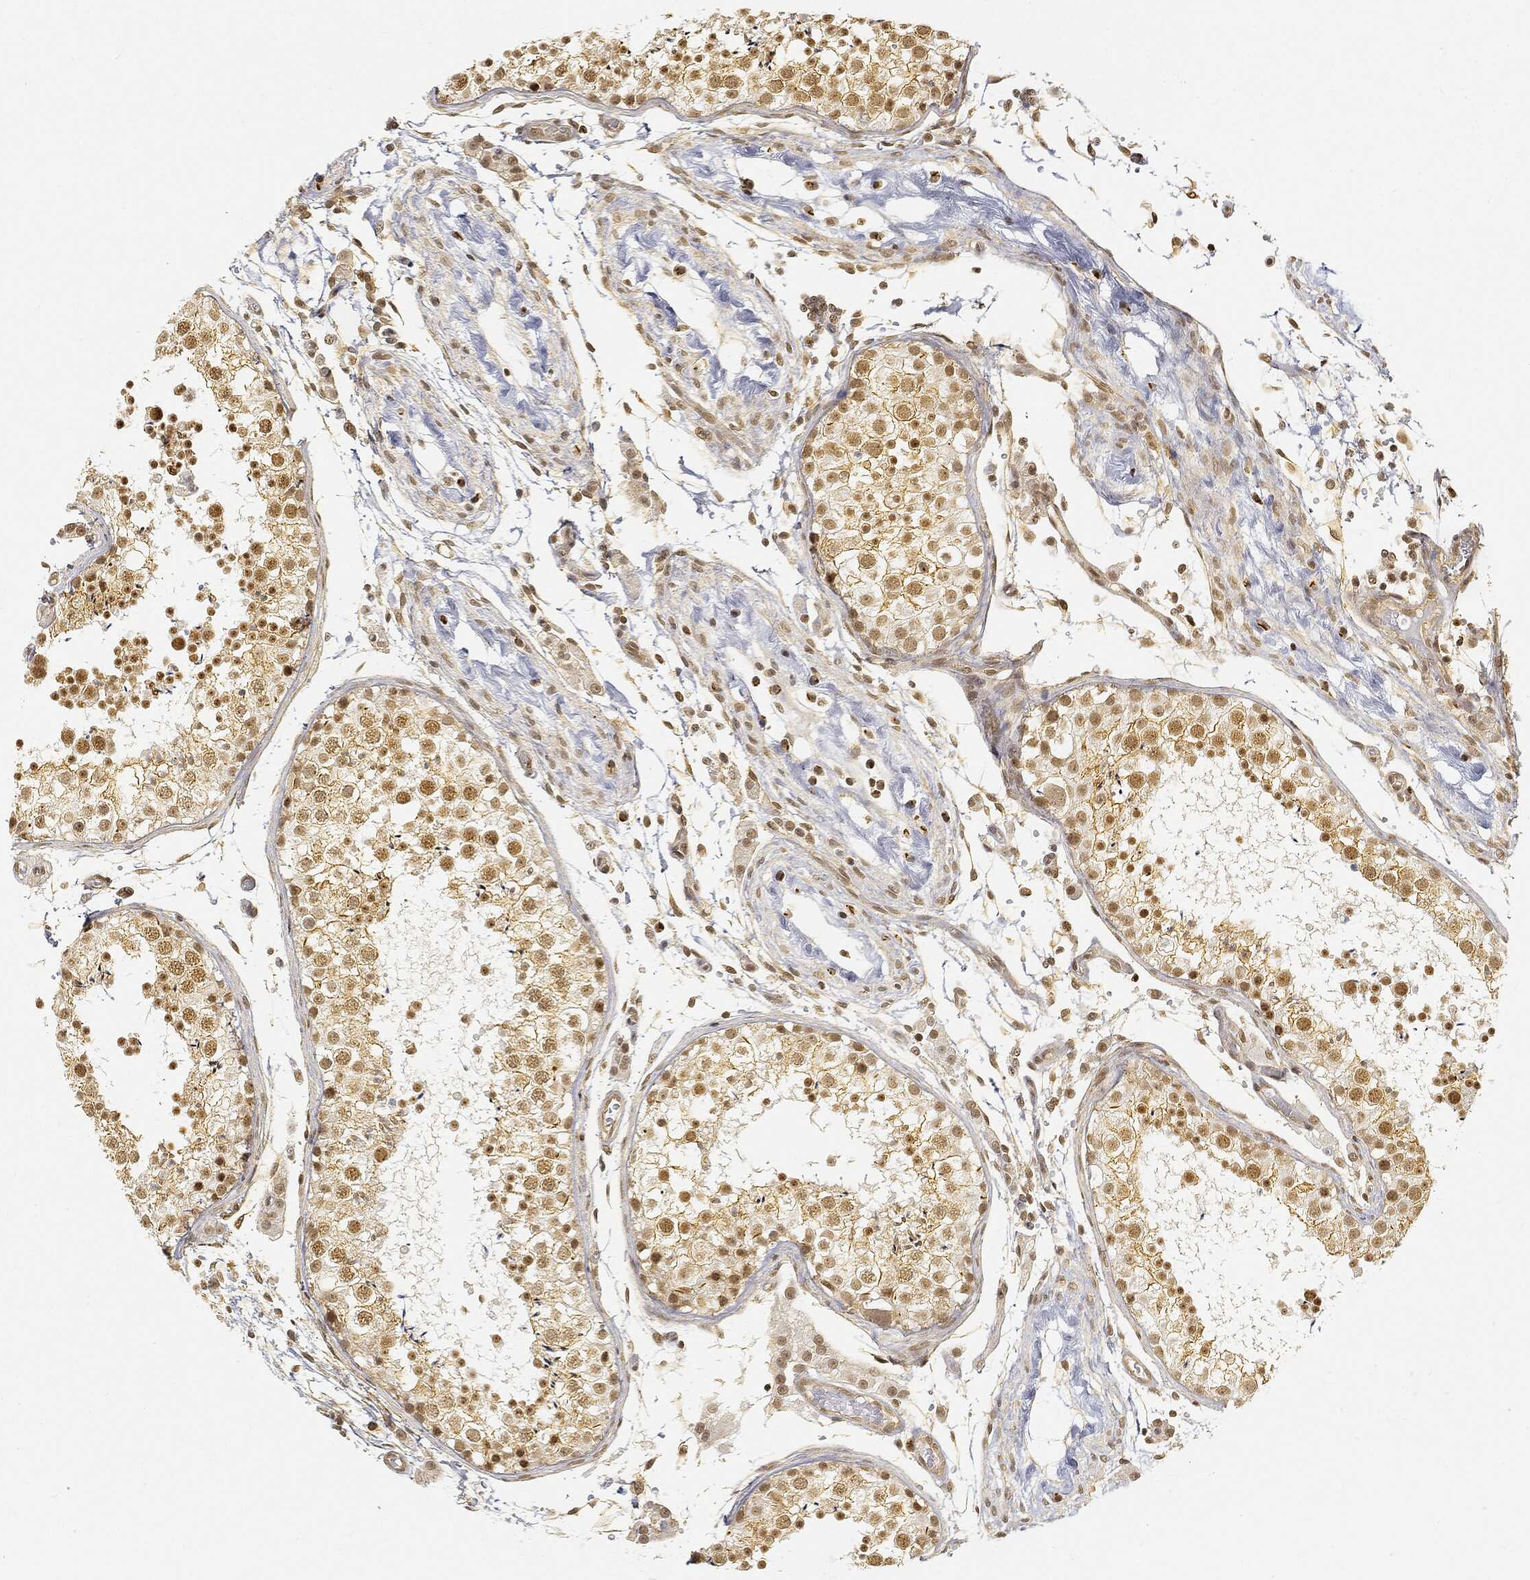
{"staining": {"intensity": "moderate", "quantity": ">75%", "location": "cytoplasmic/membranous,nuclear"}, "tissue": "testis", "cell_type": "Cells in seminiferous ducts", "image_type": "normal", "snomed": [{"axis": "morphology", "description": "Normal tissue, NOS"}, {"axis": "topography", "description": "Testis"}], "caption": "The image exhibits immunohistochemical staining of unremarkable testis. There is moderate cytoplasmic/membranous,nuclear positivity is identified in approximately >75% of cells in seminiferous ducts. (Brightfield microscopy of DAB IHC at high magnification).", "gene": "RSRC2", "patient": {"sex": "male", "age": 29}}